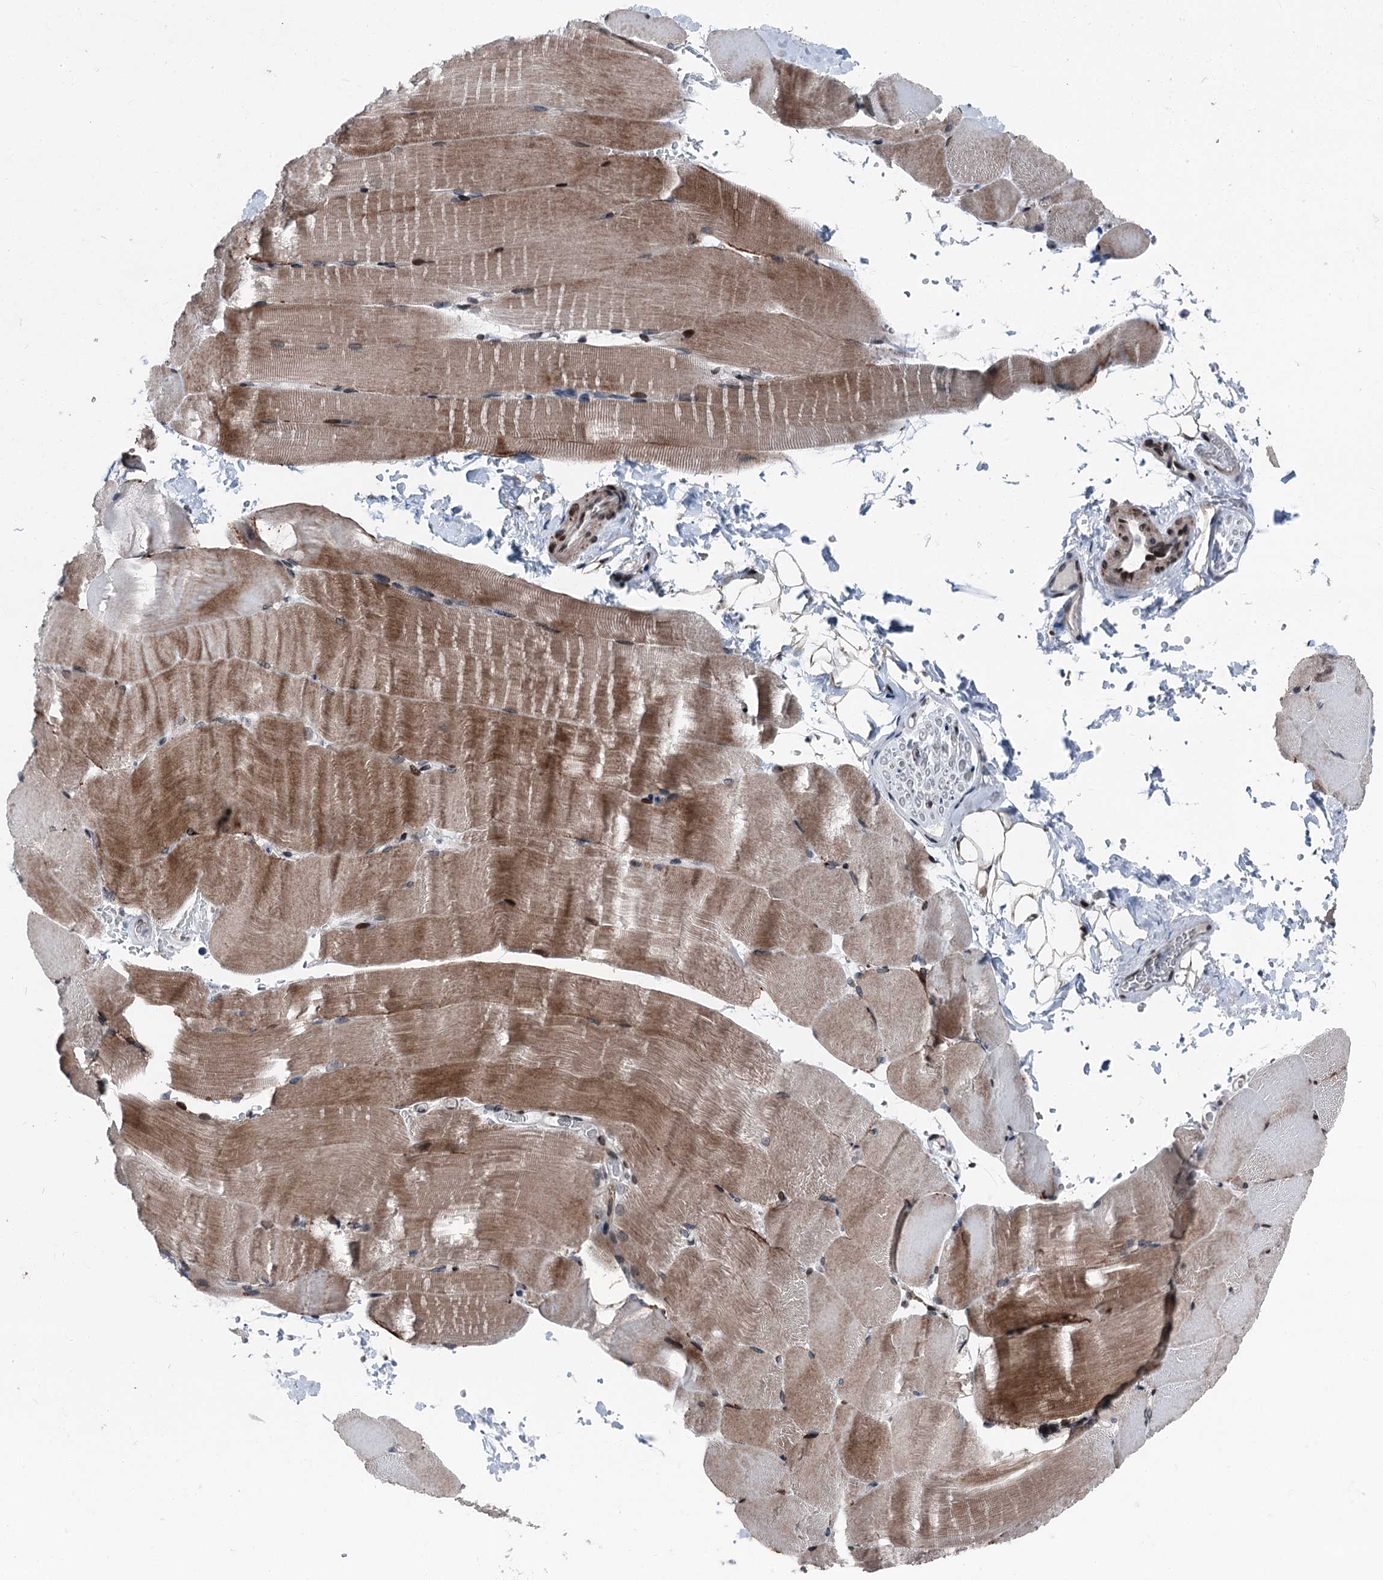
{"staining": {"intensity": "moderate", "quantity": ">75%", "location": "cytoplasmic/membranous,nuclear"}, "tissue": "skeletal muscle", "cell_type": "Myocytes", "image_type": "normal", "snomed": [{"axis": "morphology", "description": "Normal tissue, NOS"}, {"axis": "topography", "description": "Skeletal muscle"}, {"axis": "topography", "description": "Parathyroid gland"}], "caption": "This is a photomicrograph of immunohistochemistry staining of normal skeletal muscle, which shows moderate positivity in the cytoplasmic/membranous,nuclear of myocytes.", "gene": "MRPL14", "patient": {"sex": "female", "age": 37}}